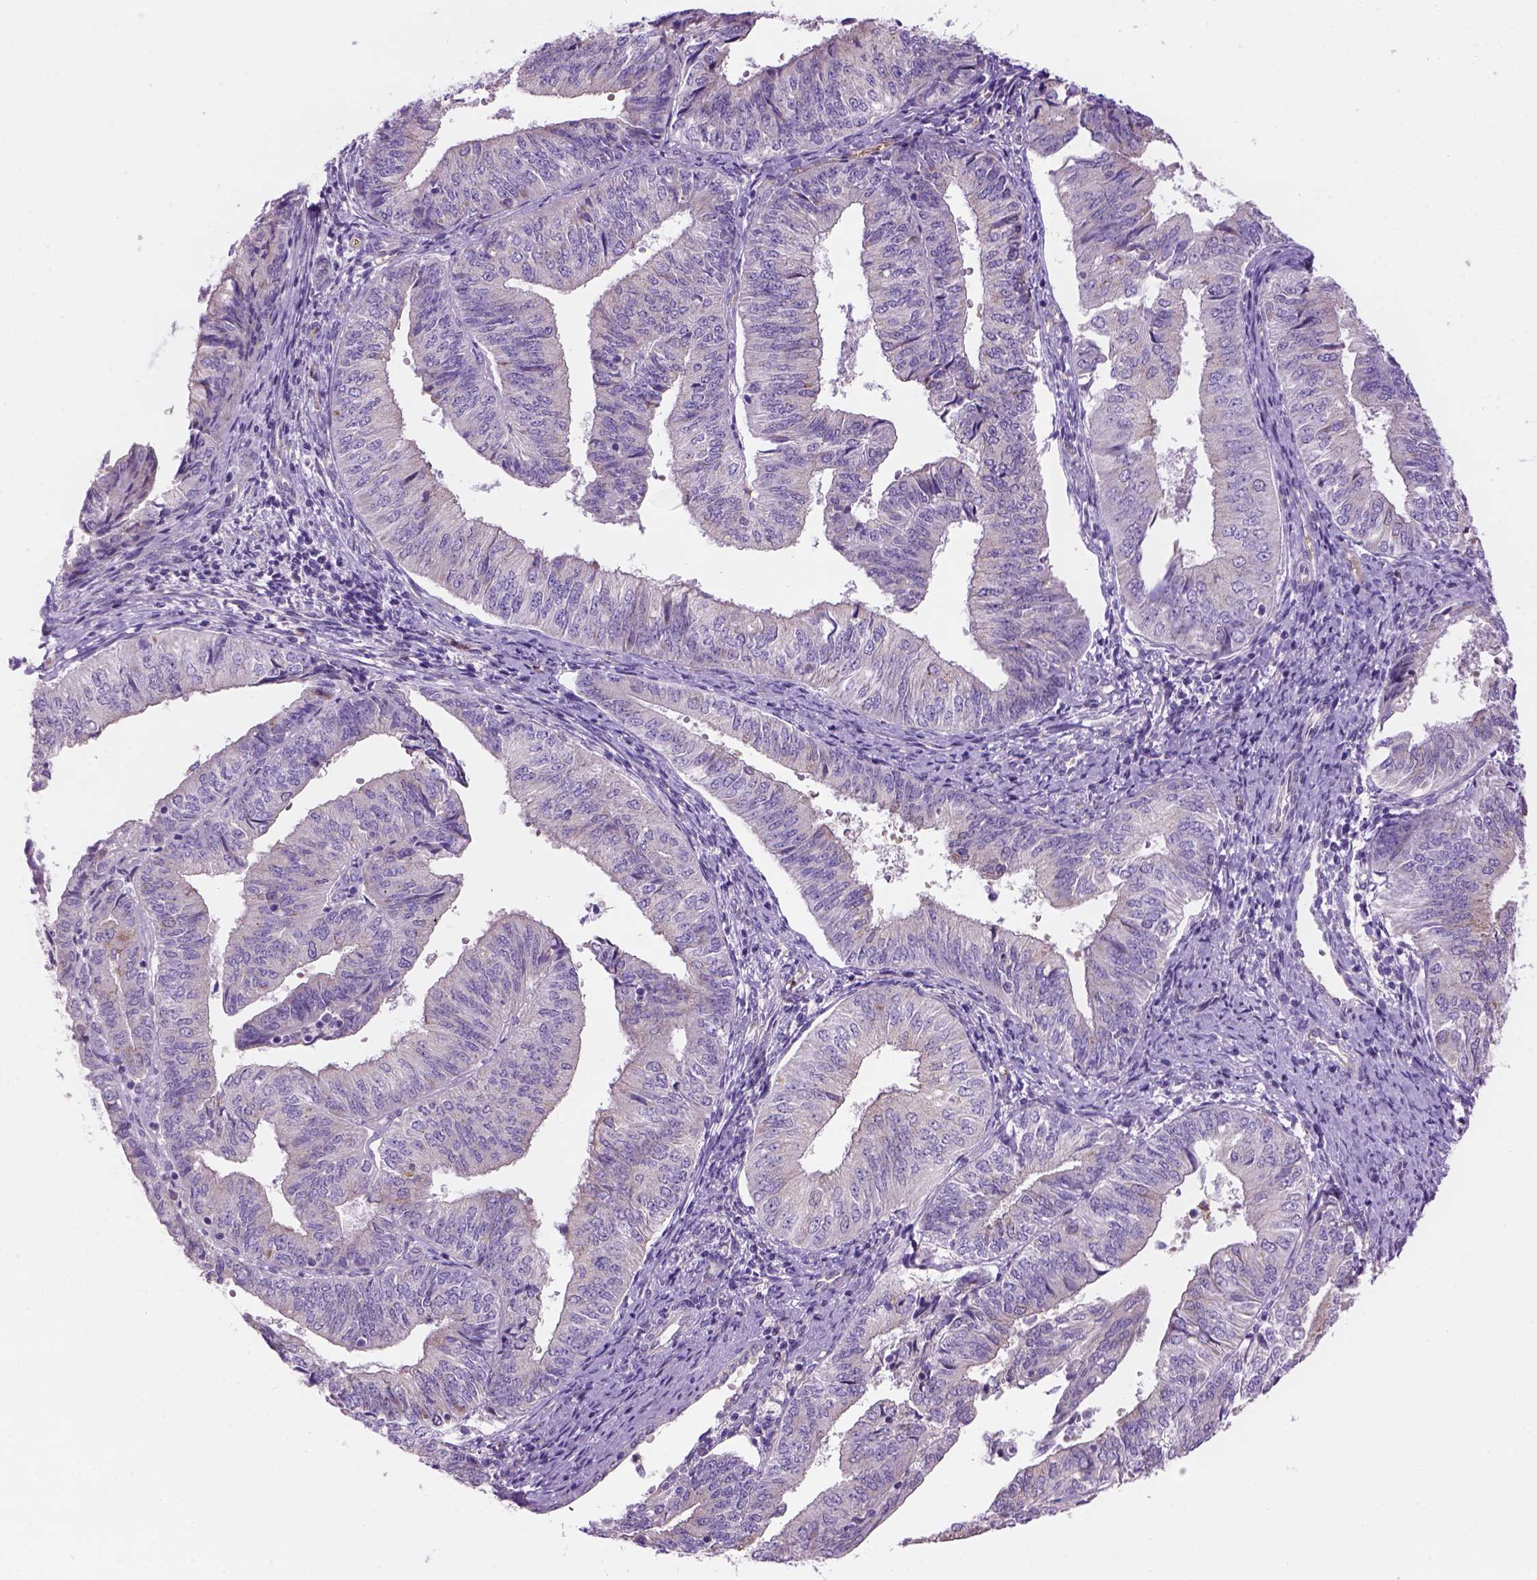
{"staining": {"intensity": "negative", "quantity": "none", "location": "none"}, "tissue": "endometrial cancer", "cell_type": "Tumor cells", "image_type": "cancer", "snomed": [{"axis": "morphology", "description": "Adenocarcinoma, NOS"}, {"axis": "topography", "description": "Endometrium"}], "caption": "Human endometrial cancer stained for a protein using IHC exhibits no expression in tumor cells.", "gene": "CD84", "patient": {"sex": "female", "age": 58}}